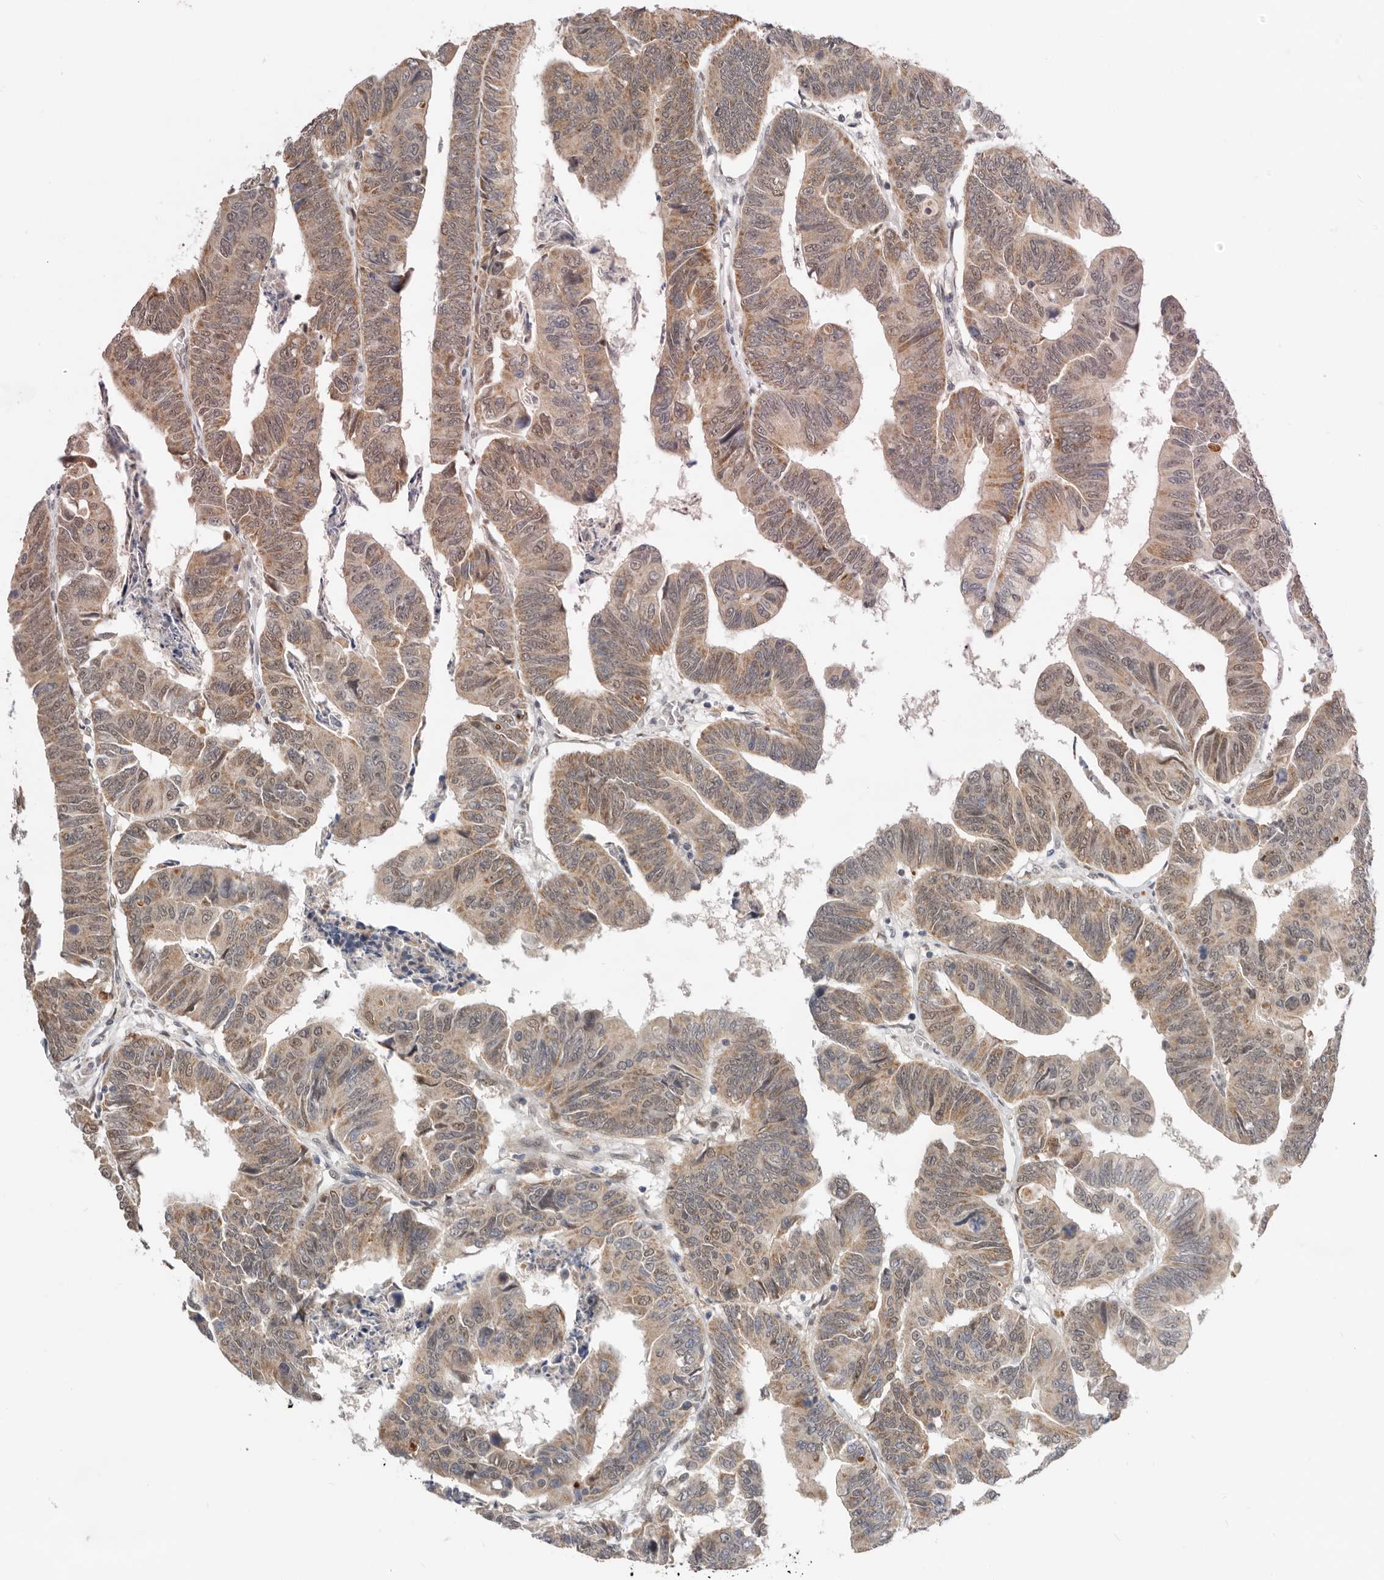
{"staining": {"intensity": "moderate", "quantity": ">75%", "location": "cytoplasmic/membranous,nuclear"}, "tissue": "colorectal cancer", "cell_type": "Tumor cells", "image_type": "cancer", "snomed": [{"axis": "morphology", "description": "Adenocarcinoma, NOS"}, {"axis": "topography", "description": "Rectum"}], "caption": "An immunohistochemistry image of tumor tissue is shown. Protein staining in brown shows moderate cytoplasmic/membranous and nuclear positivity in colorectal cancer (adenocarcinoma) within tumor cells.", "gene": "BRCA2", "patient": {"sex": "female", "age": 65}}